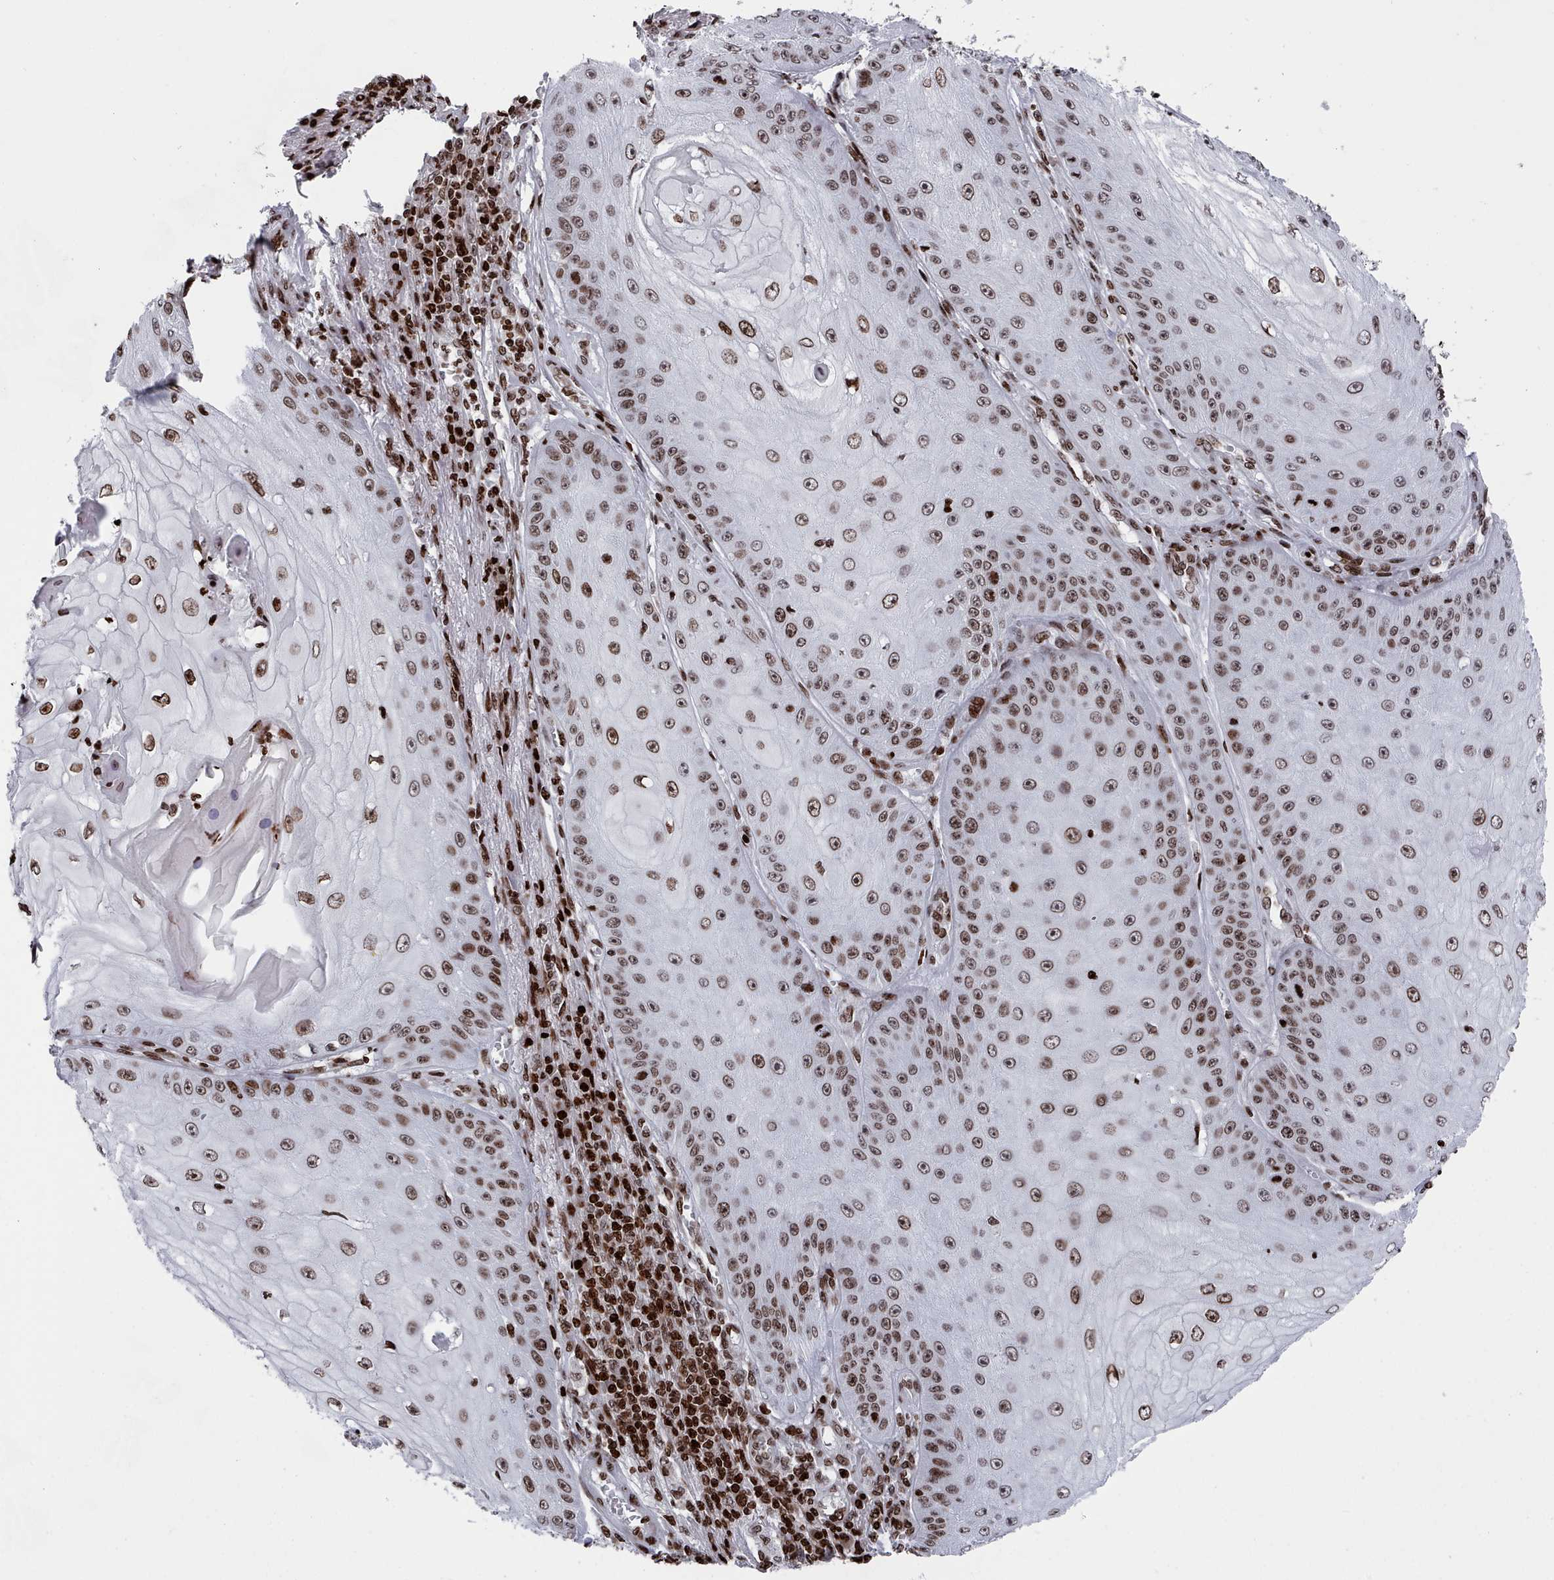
{"staining": {"intensity": "strong", "quantity": "25%-75%", "location": "nuclear"}, "tissue": "skin cancer", "cell_type": "Tumor cells", "image_type": "cancer", "snomed": [{"axis": "morphology", "description": "Squamous cell carcinoma, NOS"}, {"axis": "topography", "description": "Skin"}], "caption": "Protein expression analysis of skin squamous cell carcinoma demonstrates strong nuclear staining in approximately 25%-75% of tumor cells.", "gene": "PCDHB12", "patient": {"sex": "male", "age": 70}}